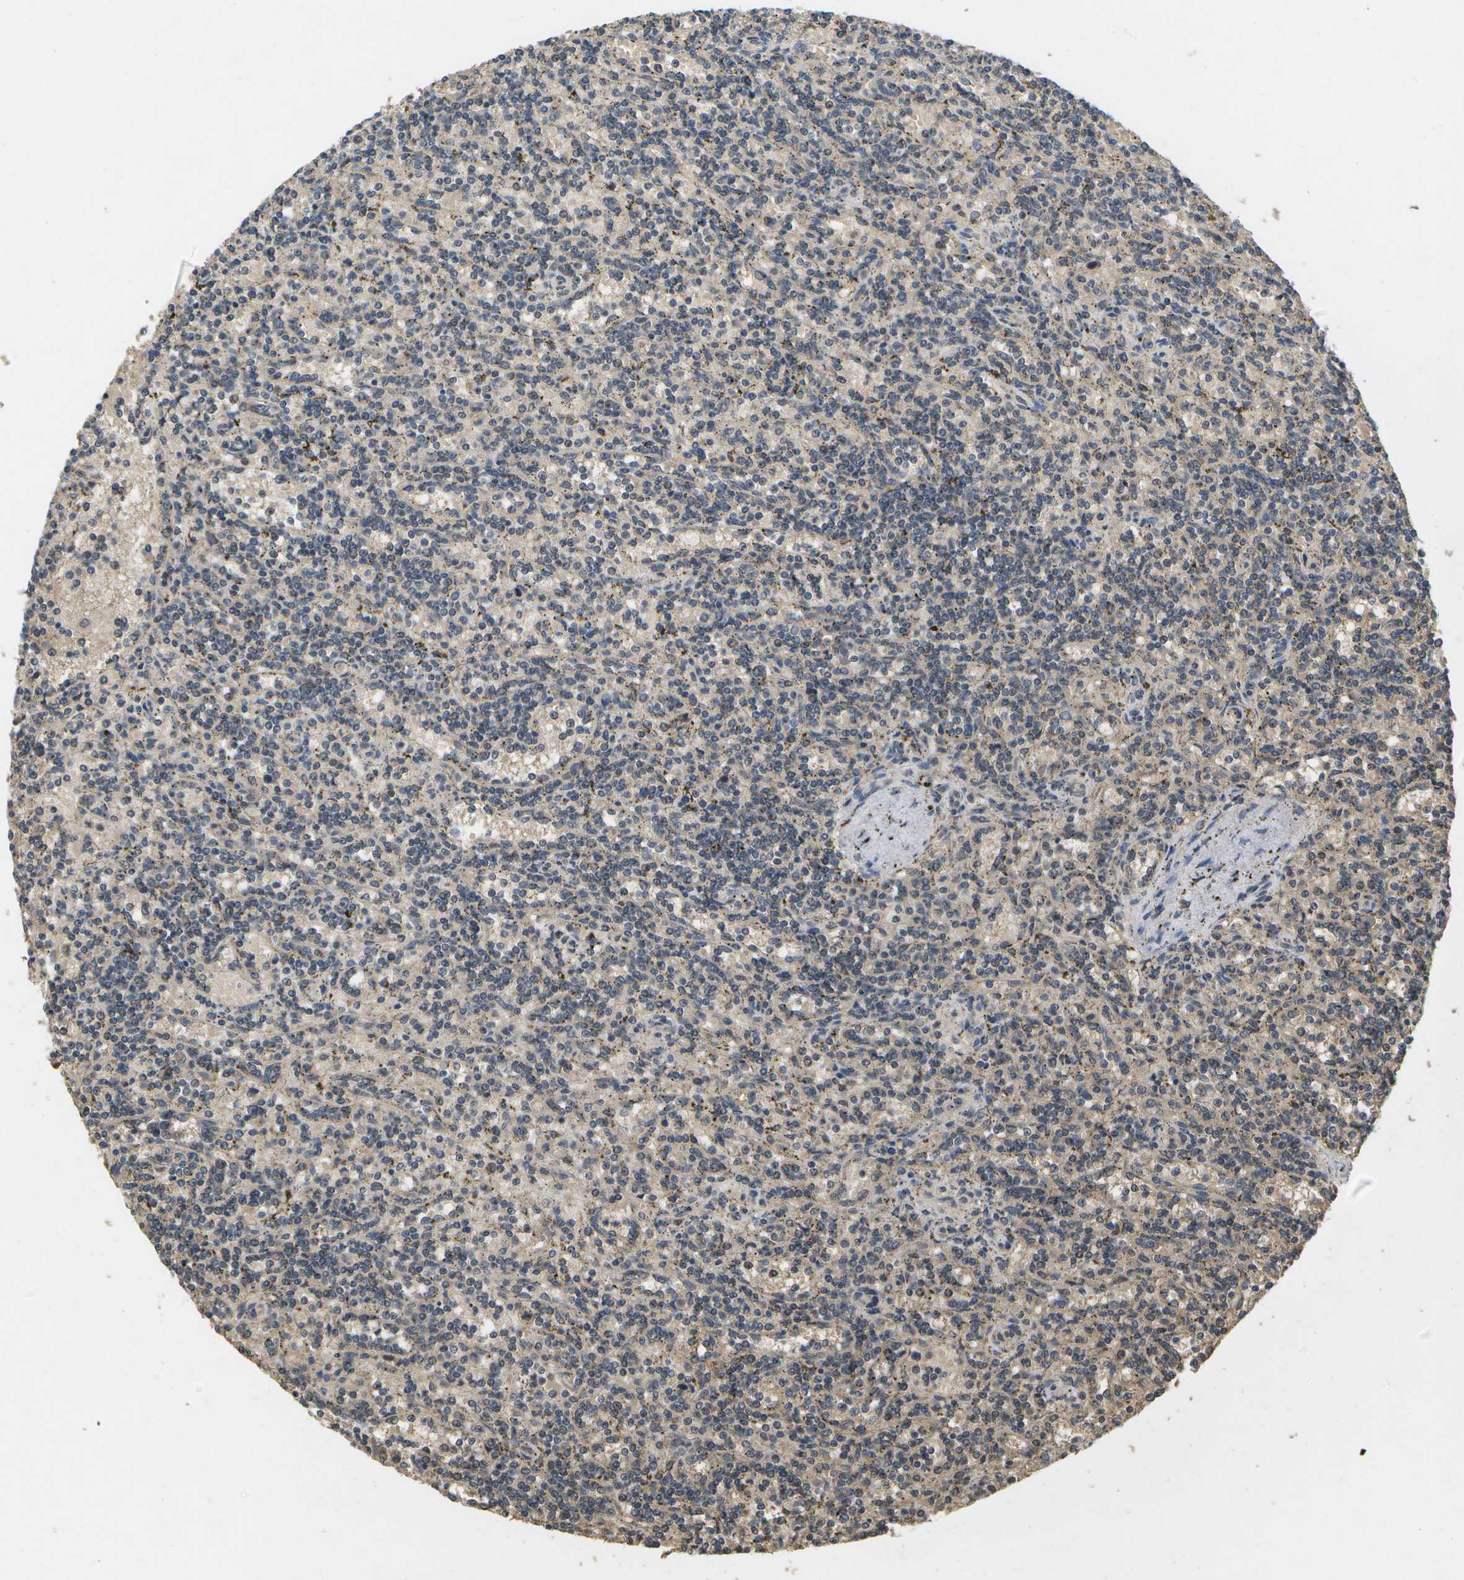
{"staining": {"intensity": "weak", "quantity": "<25%", "location": "cytoplasmic/membranous"}, "tissue": "lymphoma", "cell_type": "Tumor cells", "image_type": "cancer", "snomed": [{"axis": "morphology", "description": "Malignant lymphoma, non-Hodgkin's type, Low grade"}, {"axis": "topography", "description": "Spleen"}], "caption": "Protein analysis of lymphoma demonstrates no significant positivity in tumor cells. (DAB (3,3'-diaminobenzidine) IHC with hematoxylin counter stain).", "gene": "ALAS1", "patient": {"sex": "male", "age": 73}}